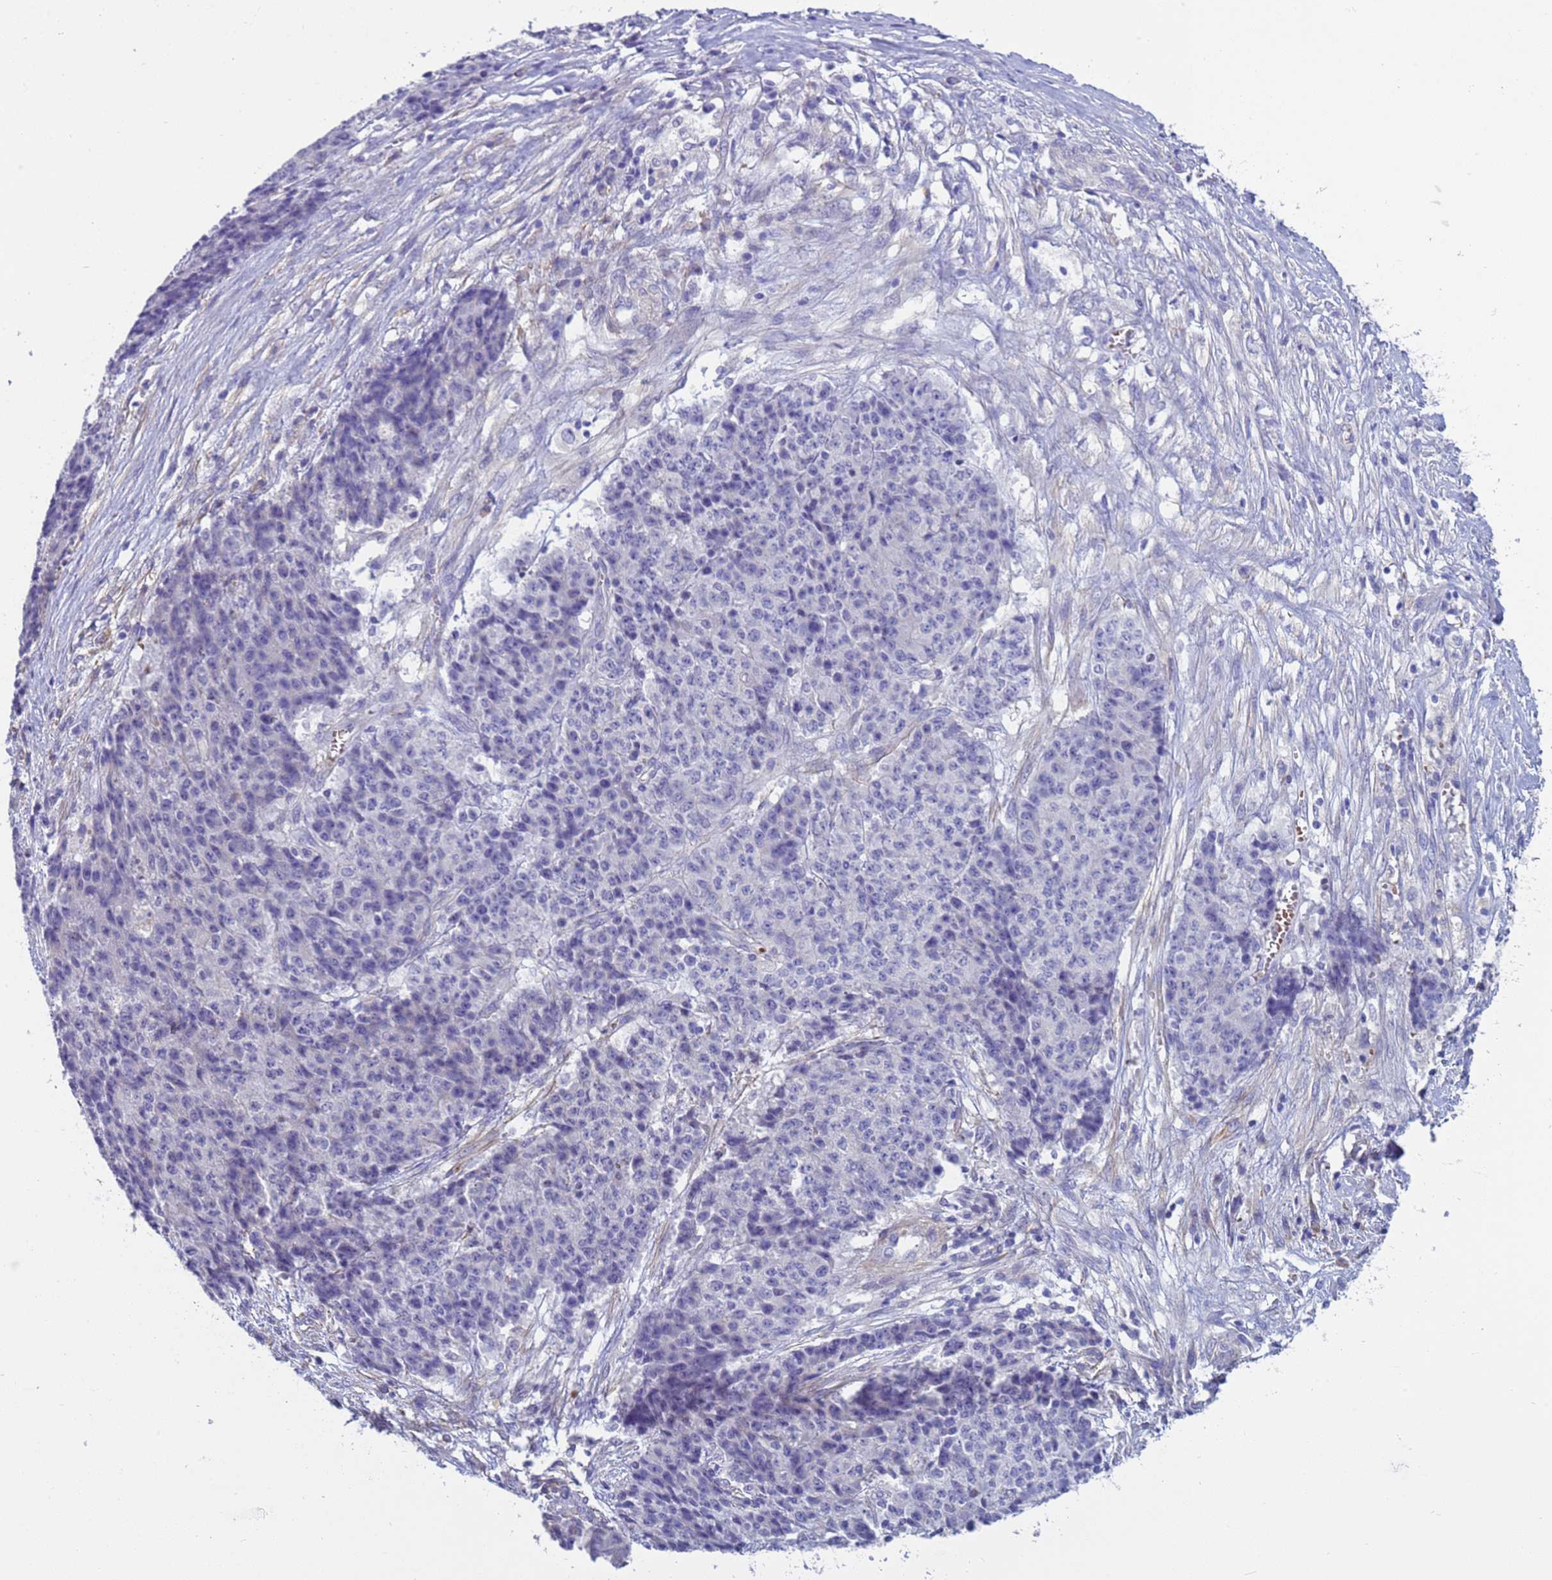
{"staining": {"intensity": "negative", "quantity": "none", "location": "none"}, "tissue": "ovarian cancer", "cell_type": "Tumor cells", "image_type": "cancer", "snomed": [{"axis": "morphology", "description": "Carcinoma, endometroid"}, {"axis": "topography", "description": "Ovary"}], "caption": "This histopathology image is of ovarian cancer stained with immunohistochemistry (IHC) to label a protein in brown with the nuclei are counter-stained blue. There is no staining in tumor cells.", "gene": "KBTBD3", "patient": {"sex": "female", "age": 42}}